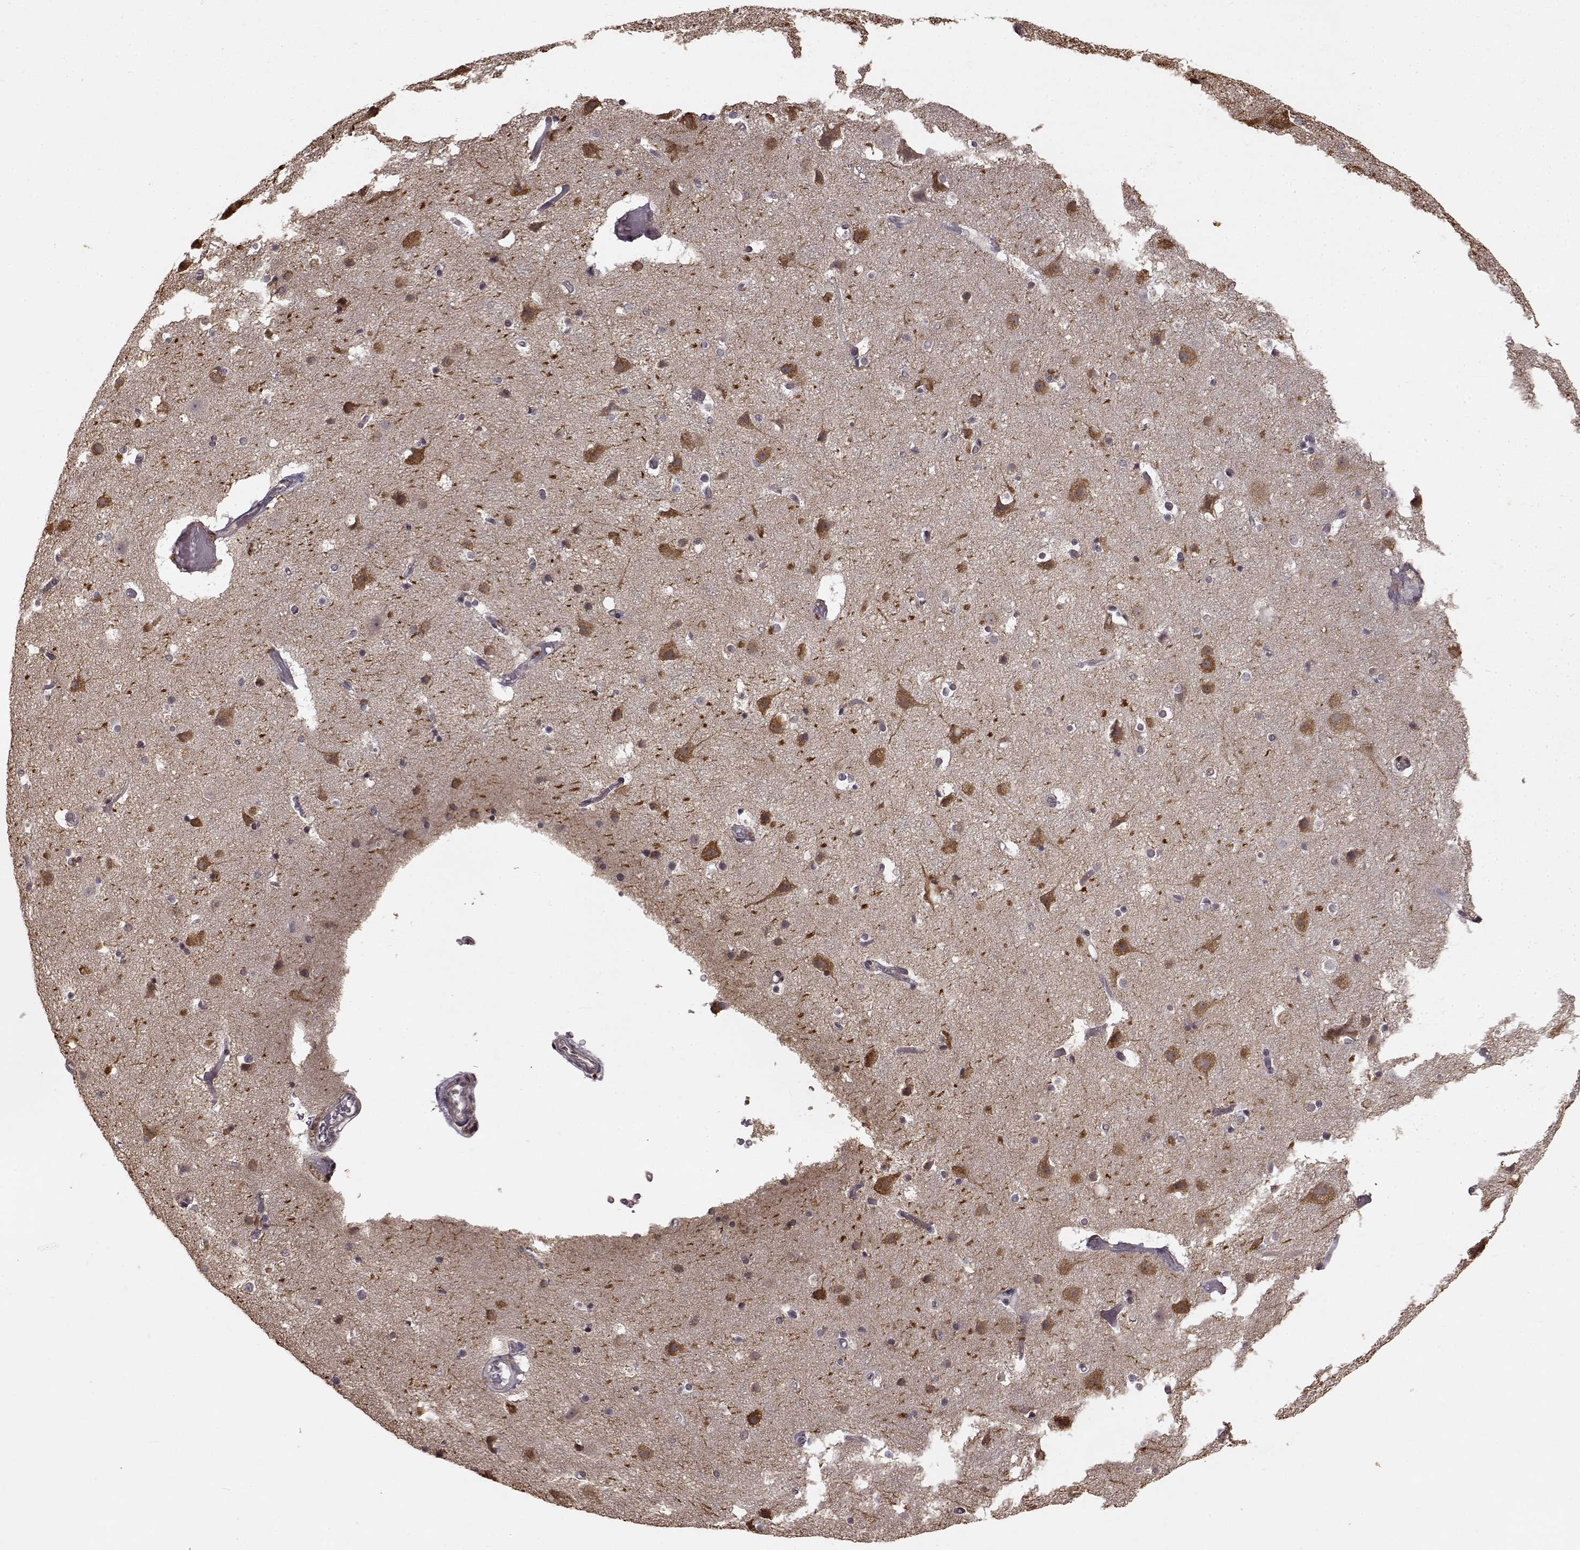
{"staining": {"intensity": "negative", "quantity": "none", "location": "none"}, "tissue": "cerebral cortex", "cell_type": "Endothelial cells", "image_type": "normal", "snomed": [{"axis": "morphology", "description": "Normal tissue, NOS"}, {"axis": "topography", "description": "Cerebral cortex"}], "caption": "Immunohistochemical staining of normal cerebral cortex shows no significant staining in endothelial cells.", "gene": "NTRK2", "patient": {"sex": "female", "age": 52}}